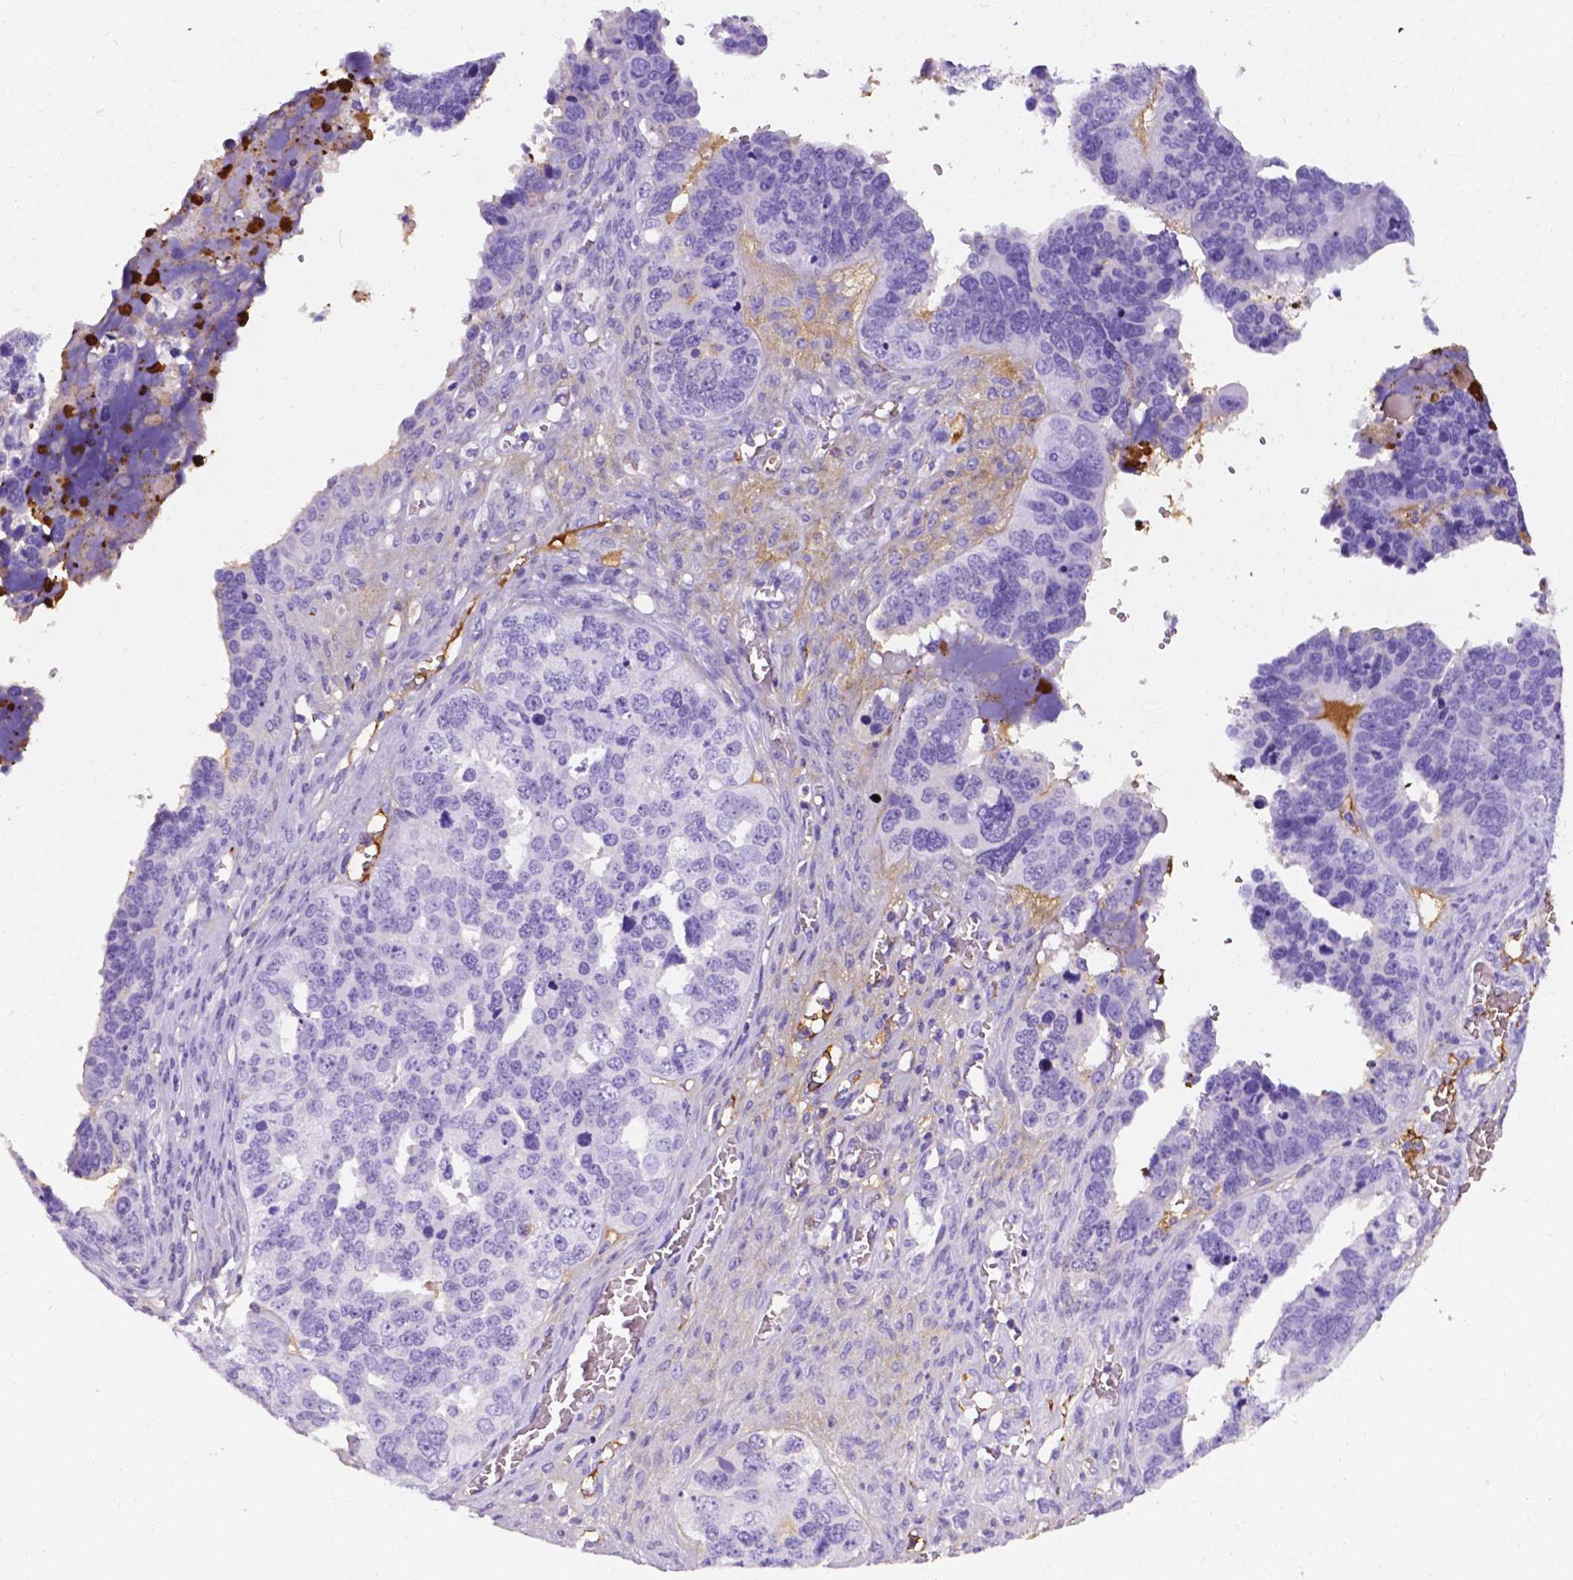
{"staining": {"intensity": "negative", "quantity": "none", "location": "none"}, "tissue": "ovarian cancer", "cell_type": "Tumor cells", "image_type": "cancer", "snomed": [{"axis": "morphology", "description": "Cystadenocarcinoma, serous, NOS"}, {"axis": "topography", "description": "Ovary"}], "caption": "An immunohistochemistry photomicrograph of ovarian cancer is shown. There is no staining in tumor cells of ovarian cancer. Nuclei are stained in blue.", "gene": "APOE", "patient": {"sex": "female", "age": 76}}